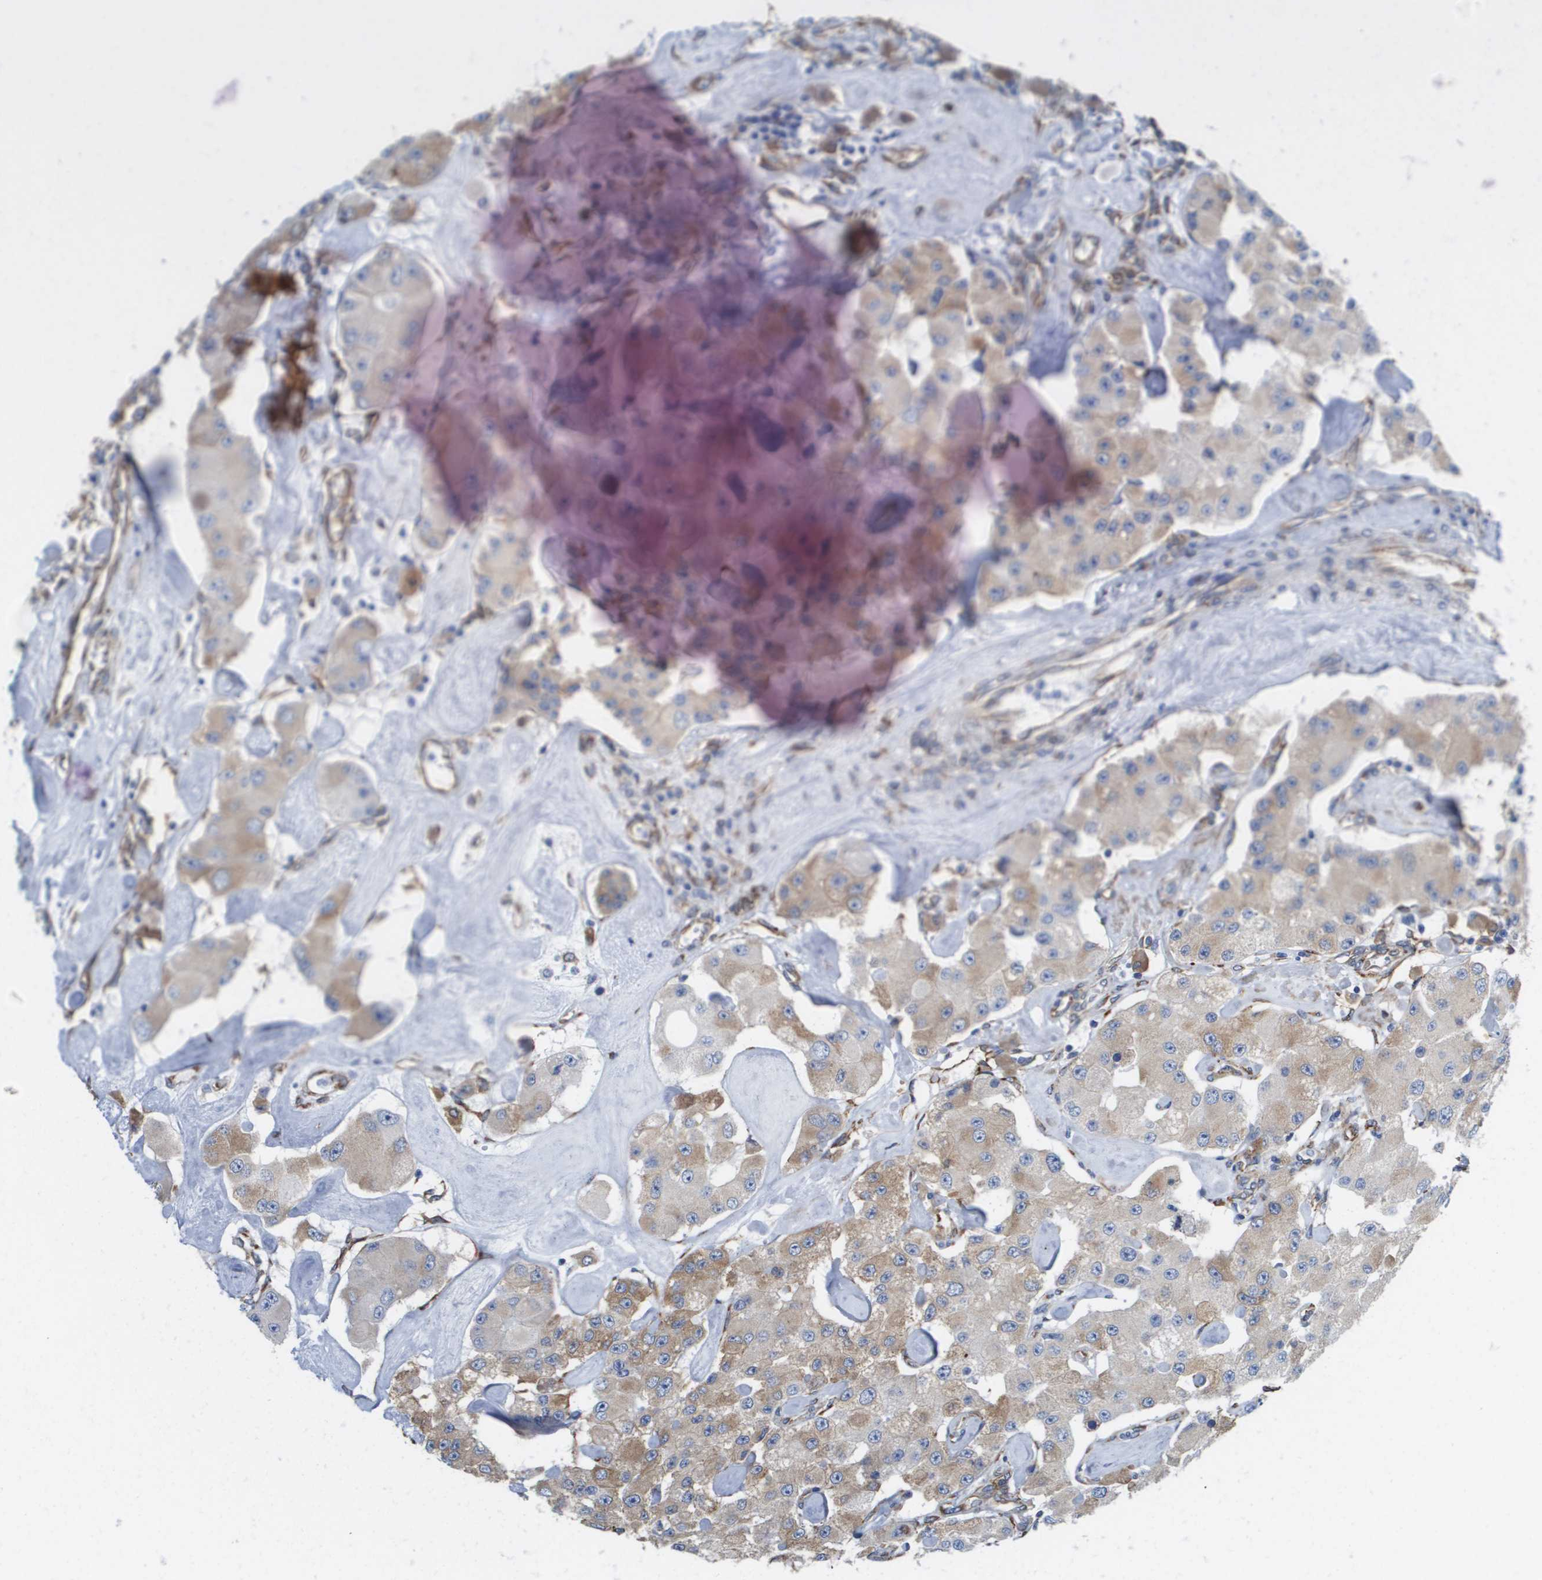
{"staining": {"intensity": "weak", "quantity": ">75%", "location": "cytoplasmic/membranous"}, "tissue": "carcinoid", "cell_type": "Tumor cells", "image_type": "cancer", "snomed": [{"axis": "morphology", "description": "Carcinoid, malignant, NOS"}, {"axis": "topography", "description": "Pancreas"}], "caption": "IHC (DAB (3,3'-diaminobenzidine)) staining of human carcinoid shows weak cytoplasmic/membranous protein expression in about >75% of tumor cells.", "gene": "ST3GAL2", "patient": {"sex": "male", "age": 41}}